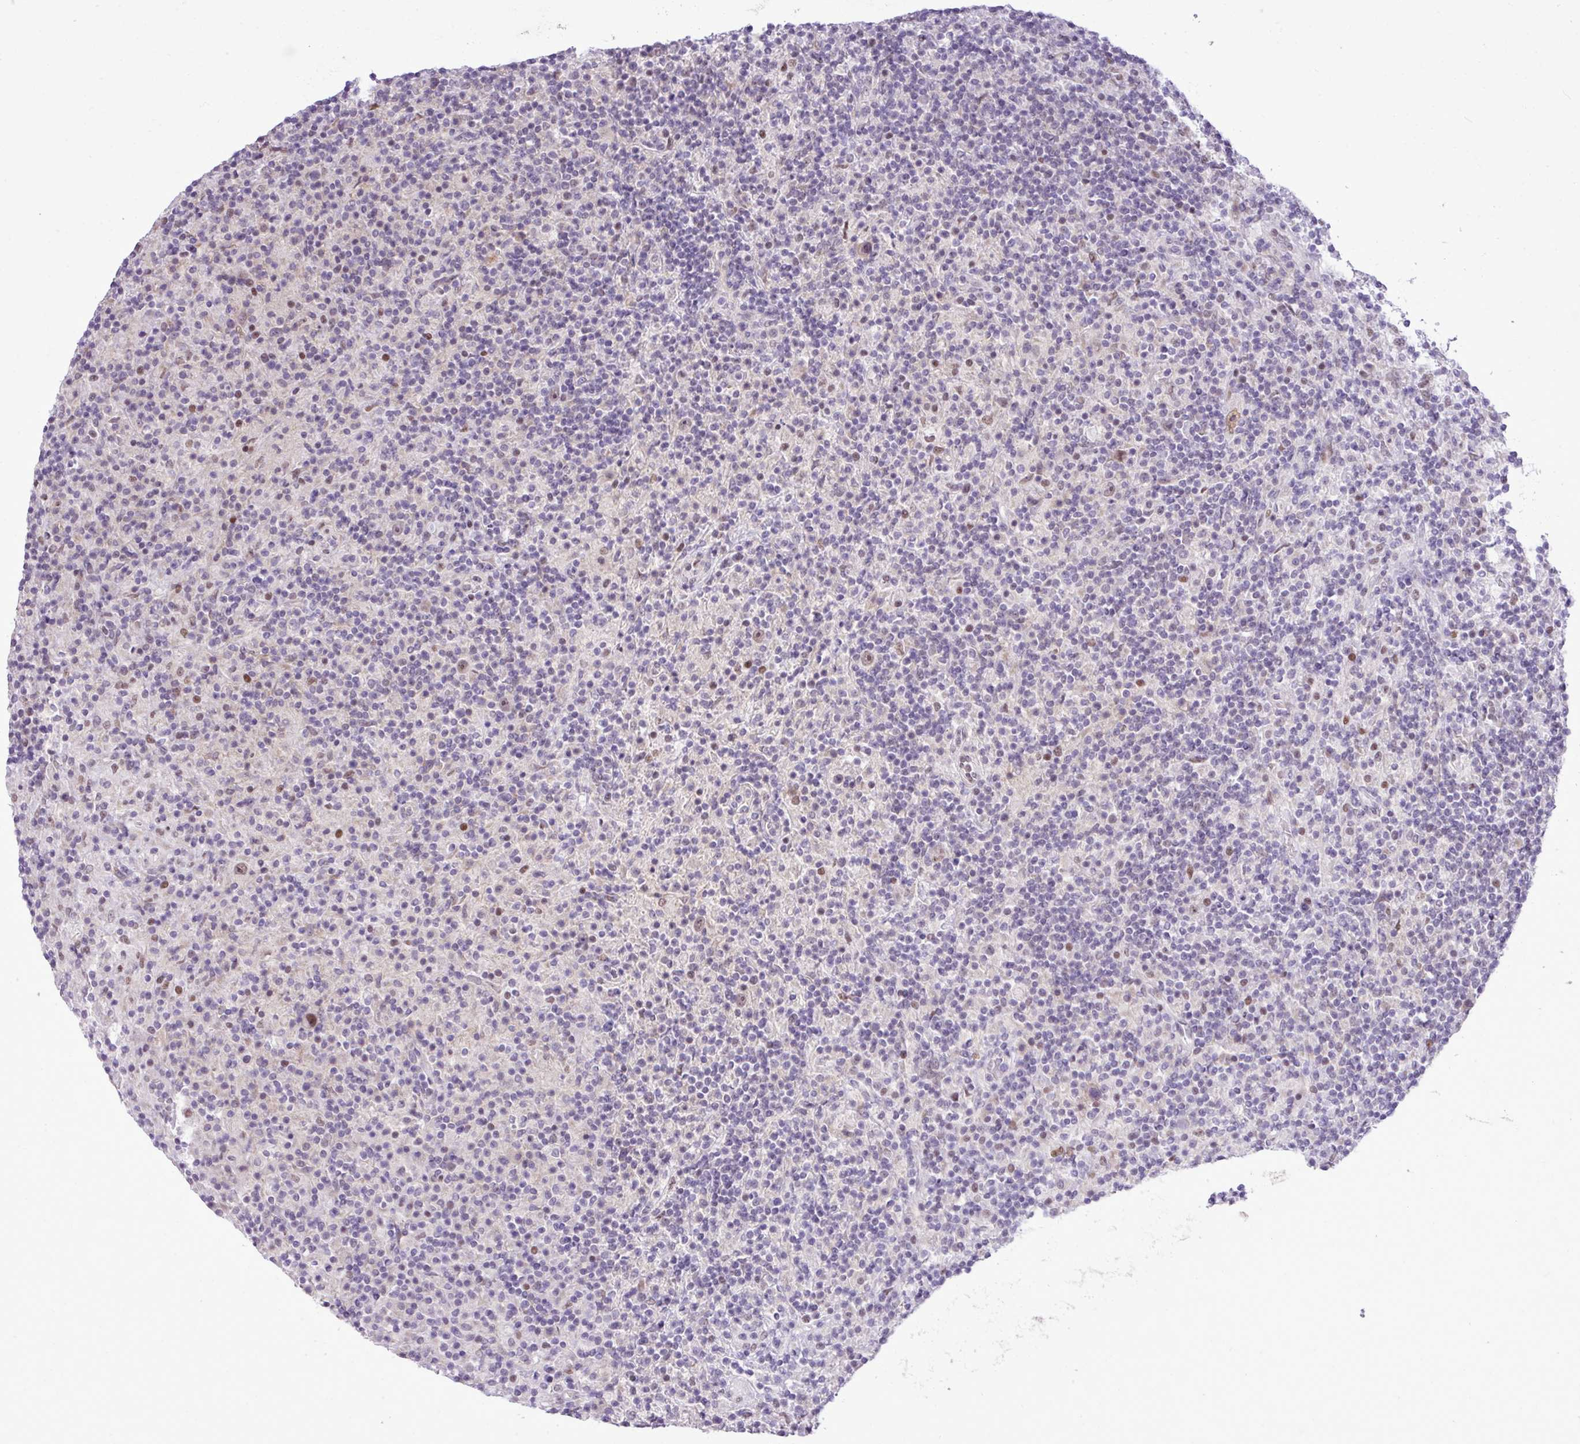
{"staining": {"intensity": "moderate", "quantity": "25%-75%", "location": "nuclear"}, "tissue": "lymphoma", "cell_type": "Tumor cells", "image_type": "cancer", "snomed": [{"axis": "morphology", "description": "Hodgkin's disease, NOS"}, {"axis": "topography", "description": "Lymph node"}], "caption": "Human Hodgkin's disease stained with a brown dye displays moderate nuclear positive positivity in approximately 25%-75% of tumor cells.", "gene": "ELOA2", "patient": {"sex": "male", "age": 70}}